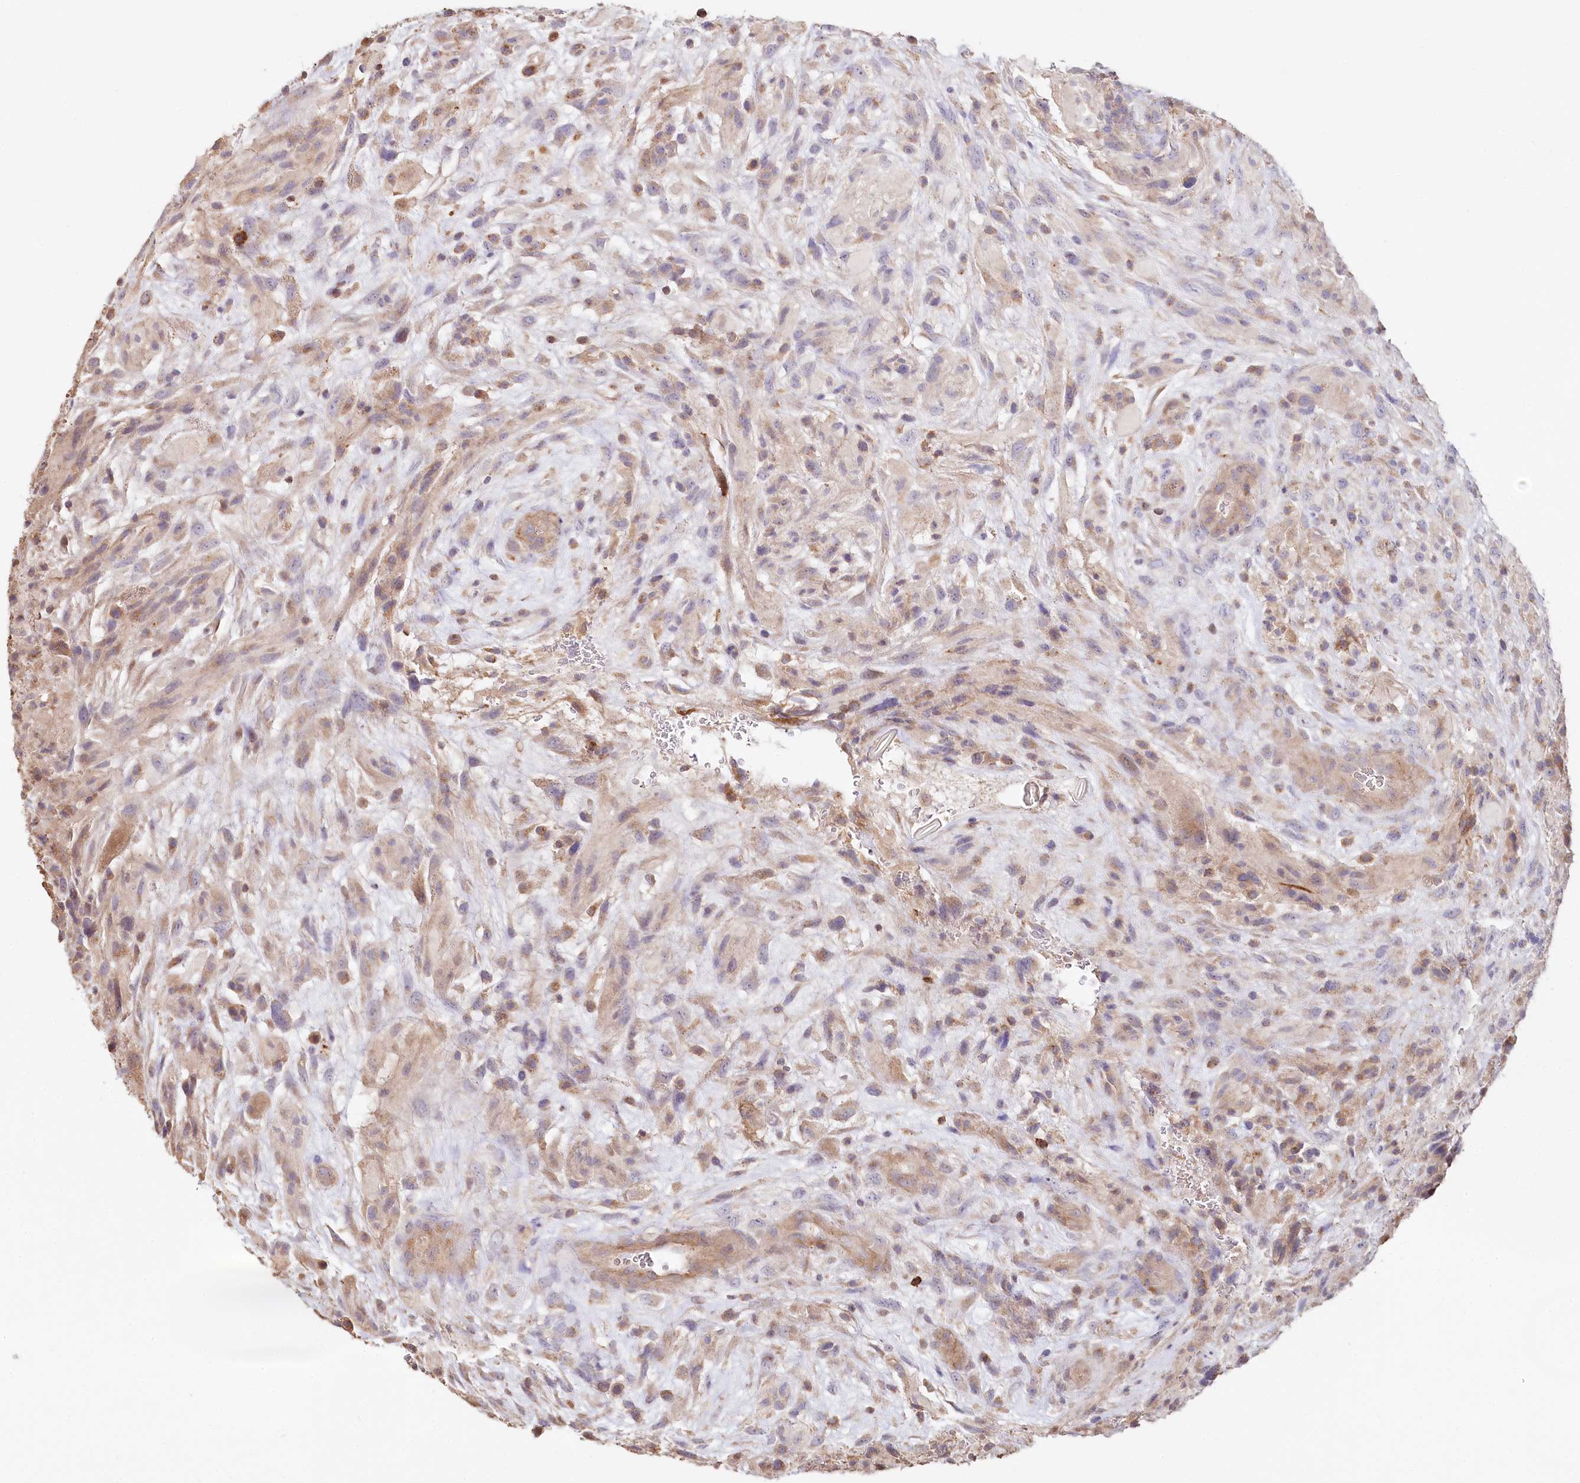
{"staining": {"intensity": "weak", "quantity": "25%-75%", "location": "cytoplasmic/membranous"}, "tissue": "glioma", "cell_type": "Tumor cells", "image_type": "cancer", "snomed": [{"axis": "morphology", "description": "Glioma, malignant, High grade"}, {"axis": "topography", "description": "Brain"}], "caption": "Brown immunohistochemical staining in human glioma exhibits weak cytoplasmic/membranous expression in about 25%-75% of tumor cells.", "gene": "RBP5", "patient": {"sex": "male", "age": 61}}